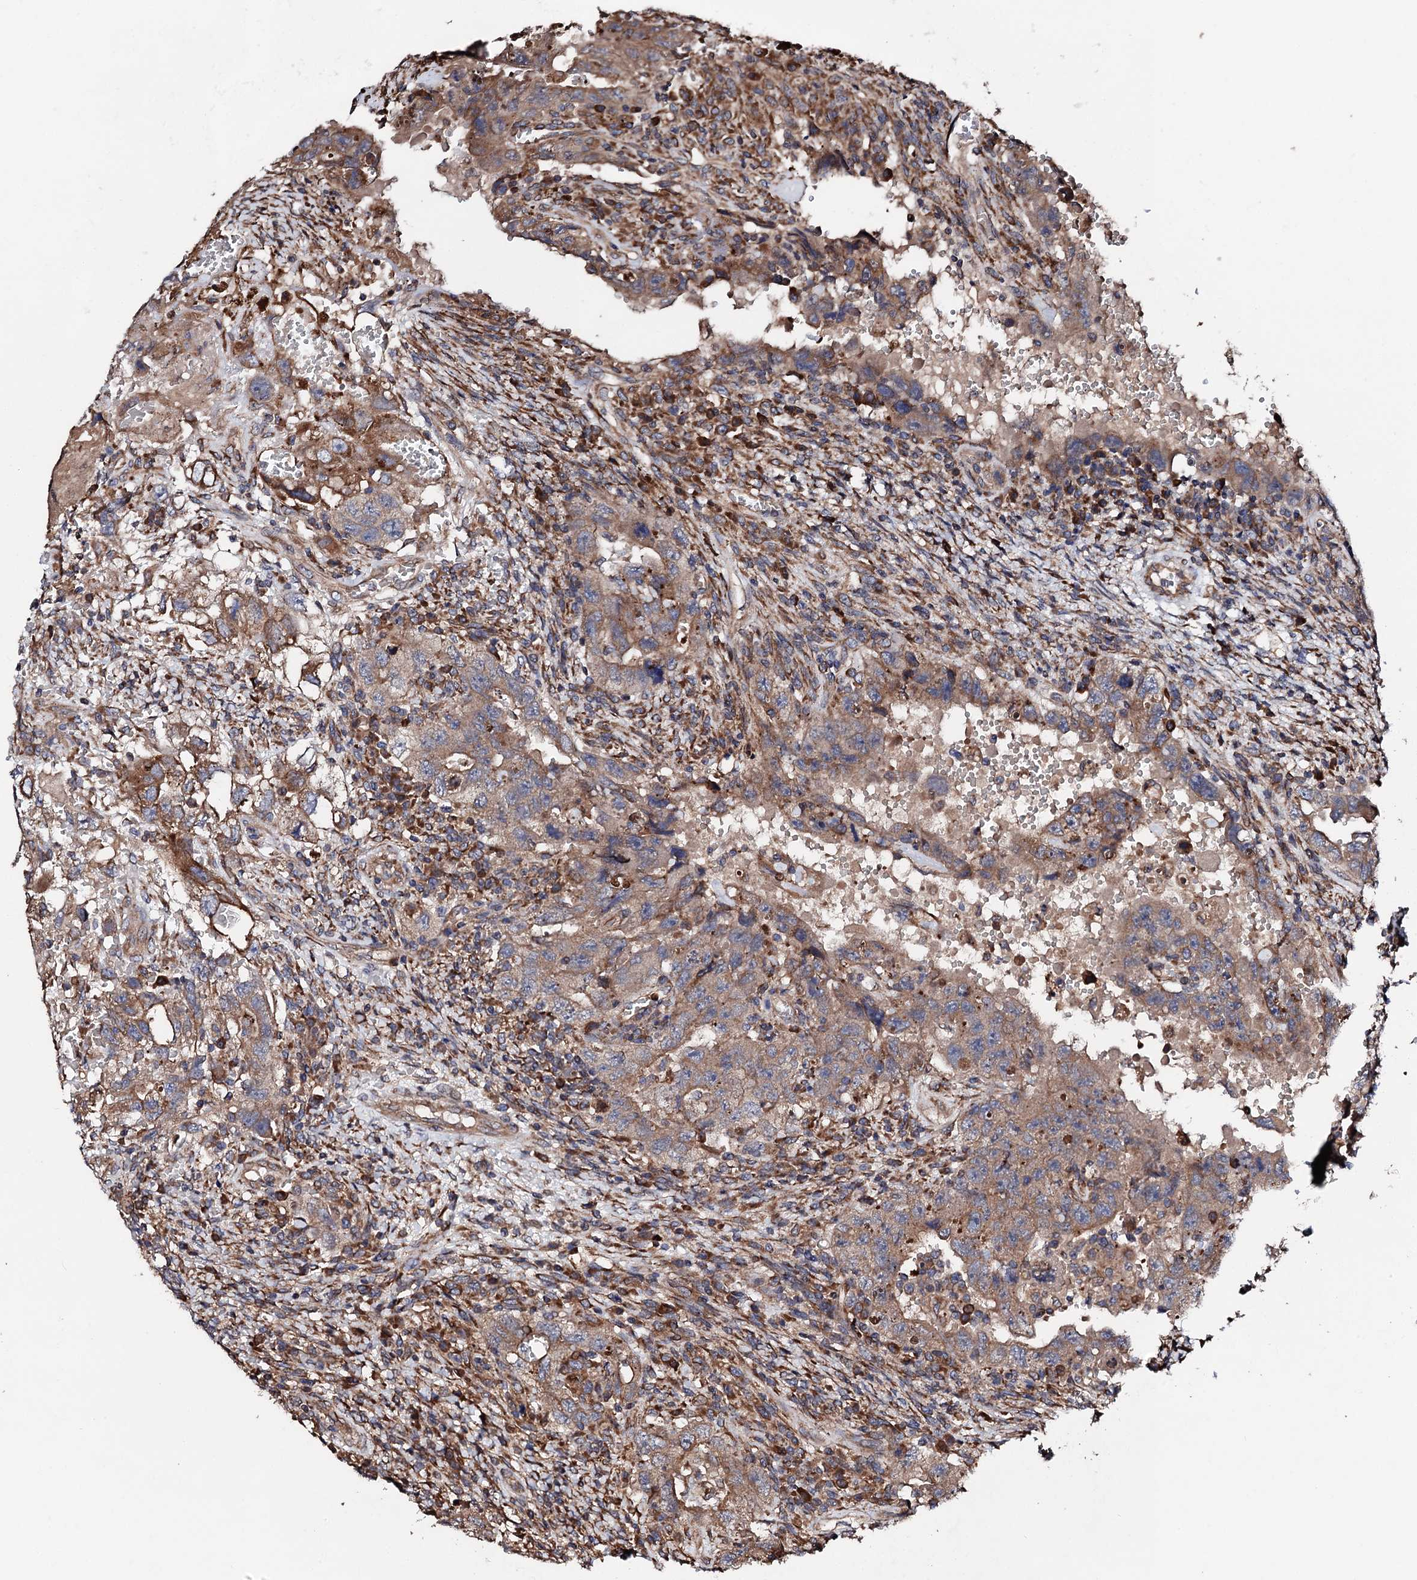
{"staining": {"intensity": "moderate", "quantity": ">75%", "location": "cytoplasmic/membranous"}, "tissue": "testis cancer", "cell_type": "Tumor cells", "image_type": "cancer", "snomed": [{"axis": "morphology", "description": "Carcinoma, Embryonal, NOS"}, {"axis": "topography", "description": "Testis"}], "caption": "Immunohistochemistry (DAB) staining of human testis embryonal carcinoma reveals moderate cytoplasmic/membranous protein expression in approximately >75% of tumor cells. (Brightfield microscopy of DAB IHC at high magnification).", "gene": "CKAP5", "patient": {"sex": "male", "age": 26}}